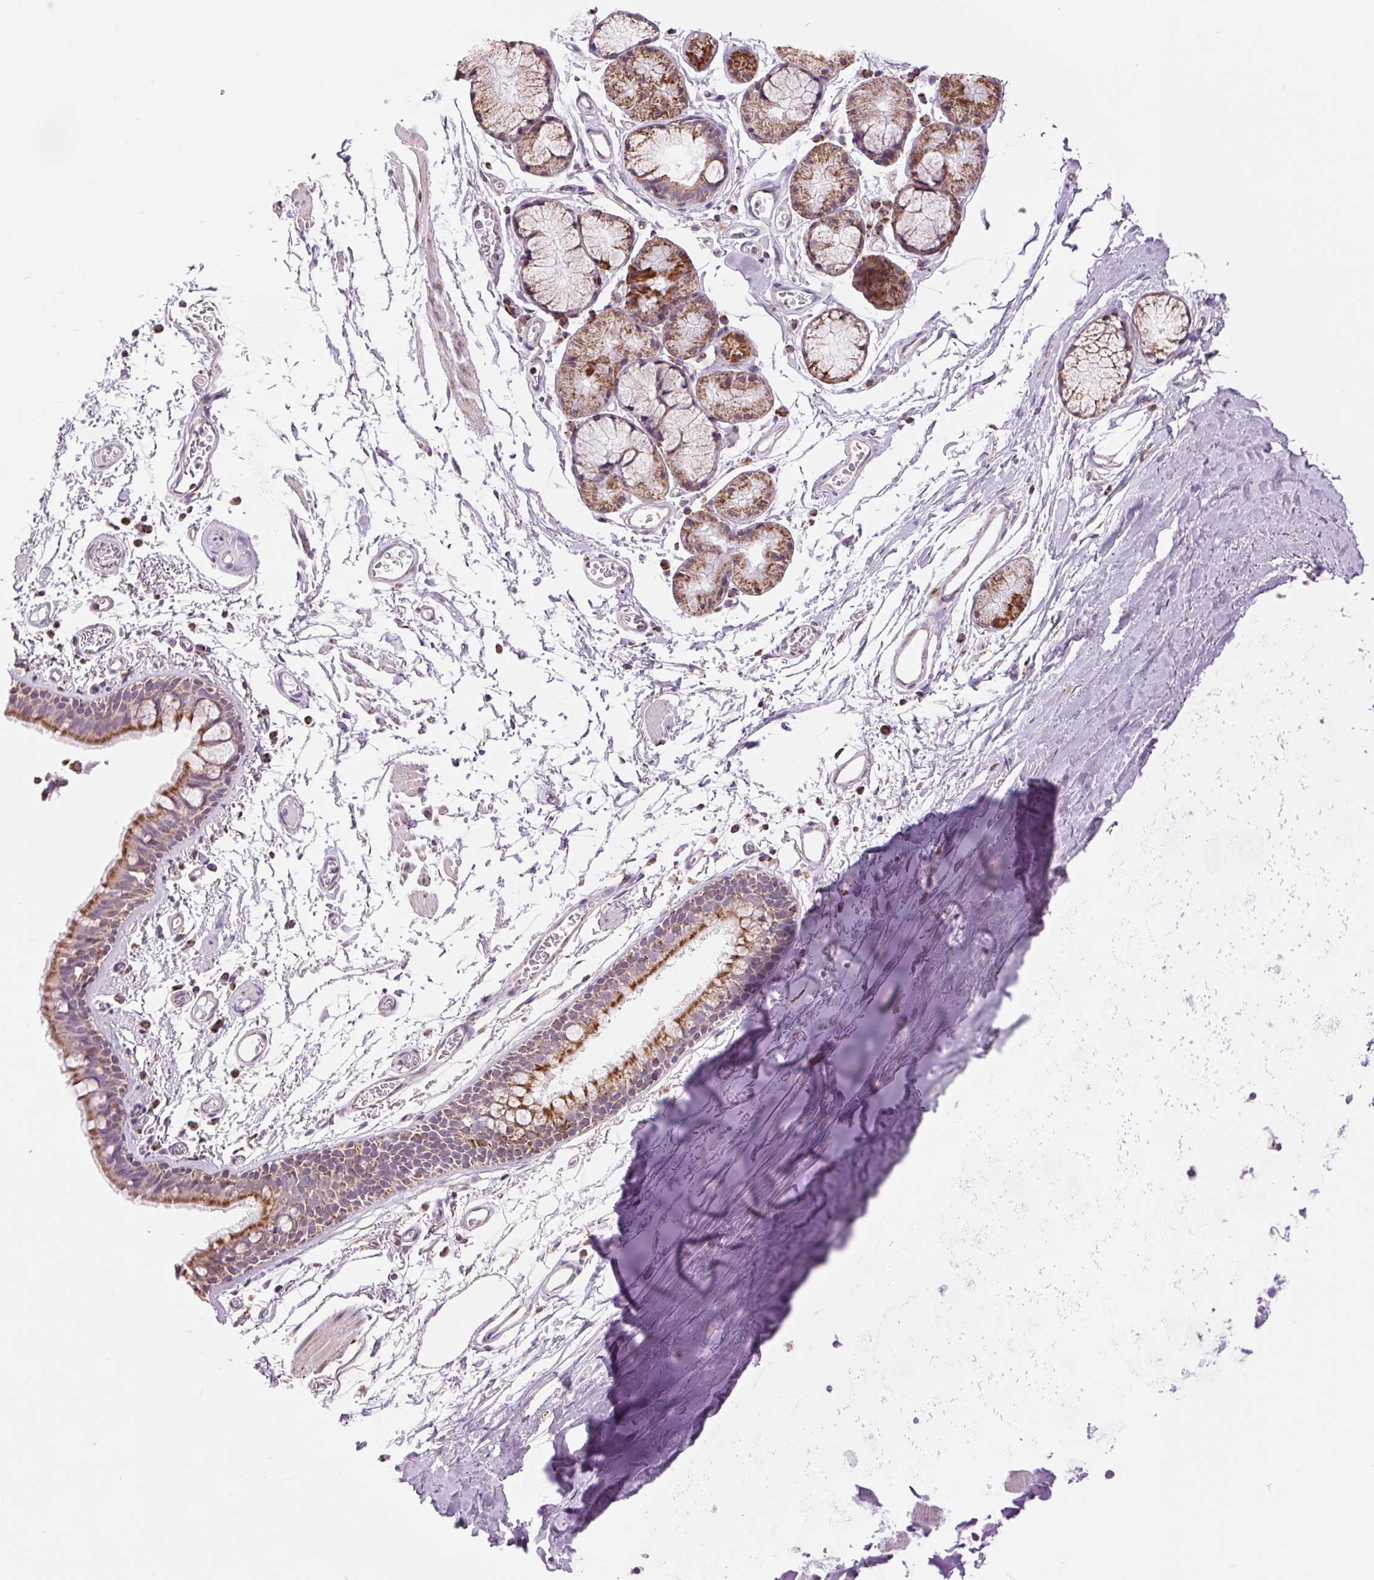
{"staining": {"intensity": "strong", "quantity": ">75%", "location": "cytoplasmic/membranous"}, "tissue": "bronchus", "cell_type": "Respiratory epithelial cells", "image_type": "normal", "snomed": [{"axis": "morphology", "description": "Normal tissue, NOS"}, {"axis": "topography", "description": "Cartilage tissue"}, {"axis": "topography", "description": "Bronchus"}], "caption": "Protein staining of benign bronchus reveals strong cytoplasmic/membranous expression in approximately >75% of respiratory epithelial cells.", "gene": "ATP5PB", "patient": {"sex": "female", "age": 79}}